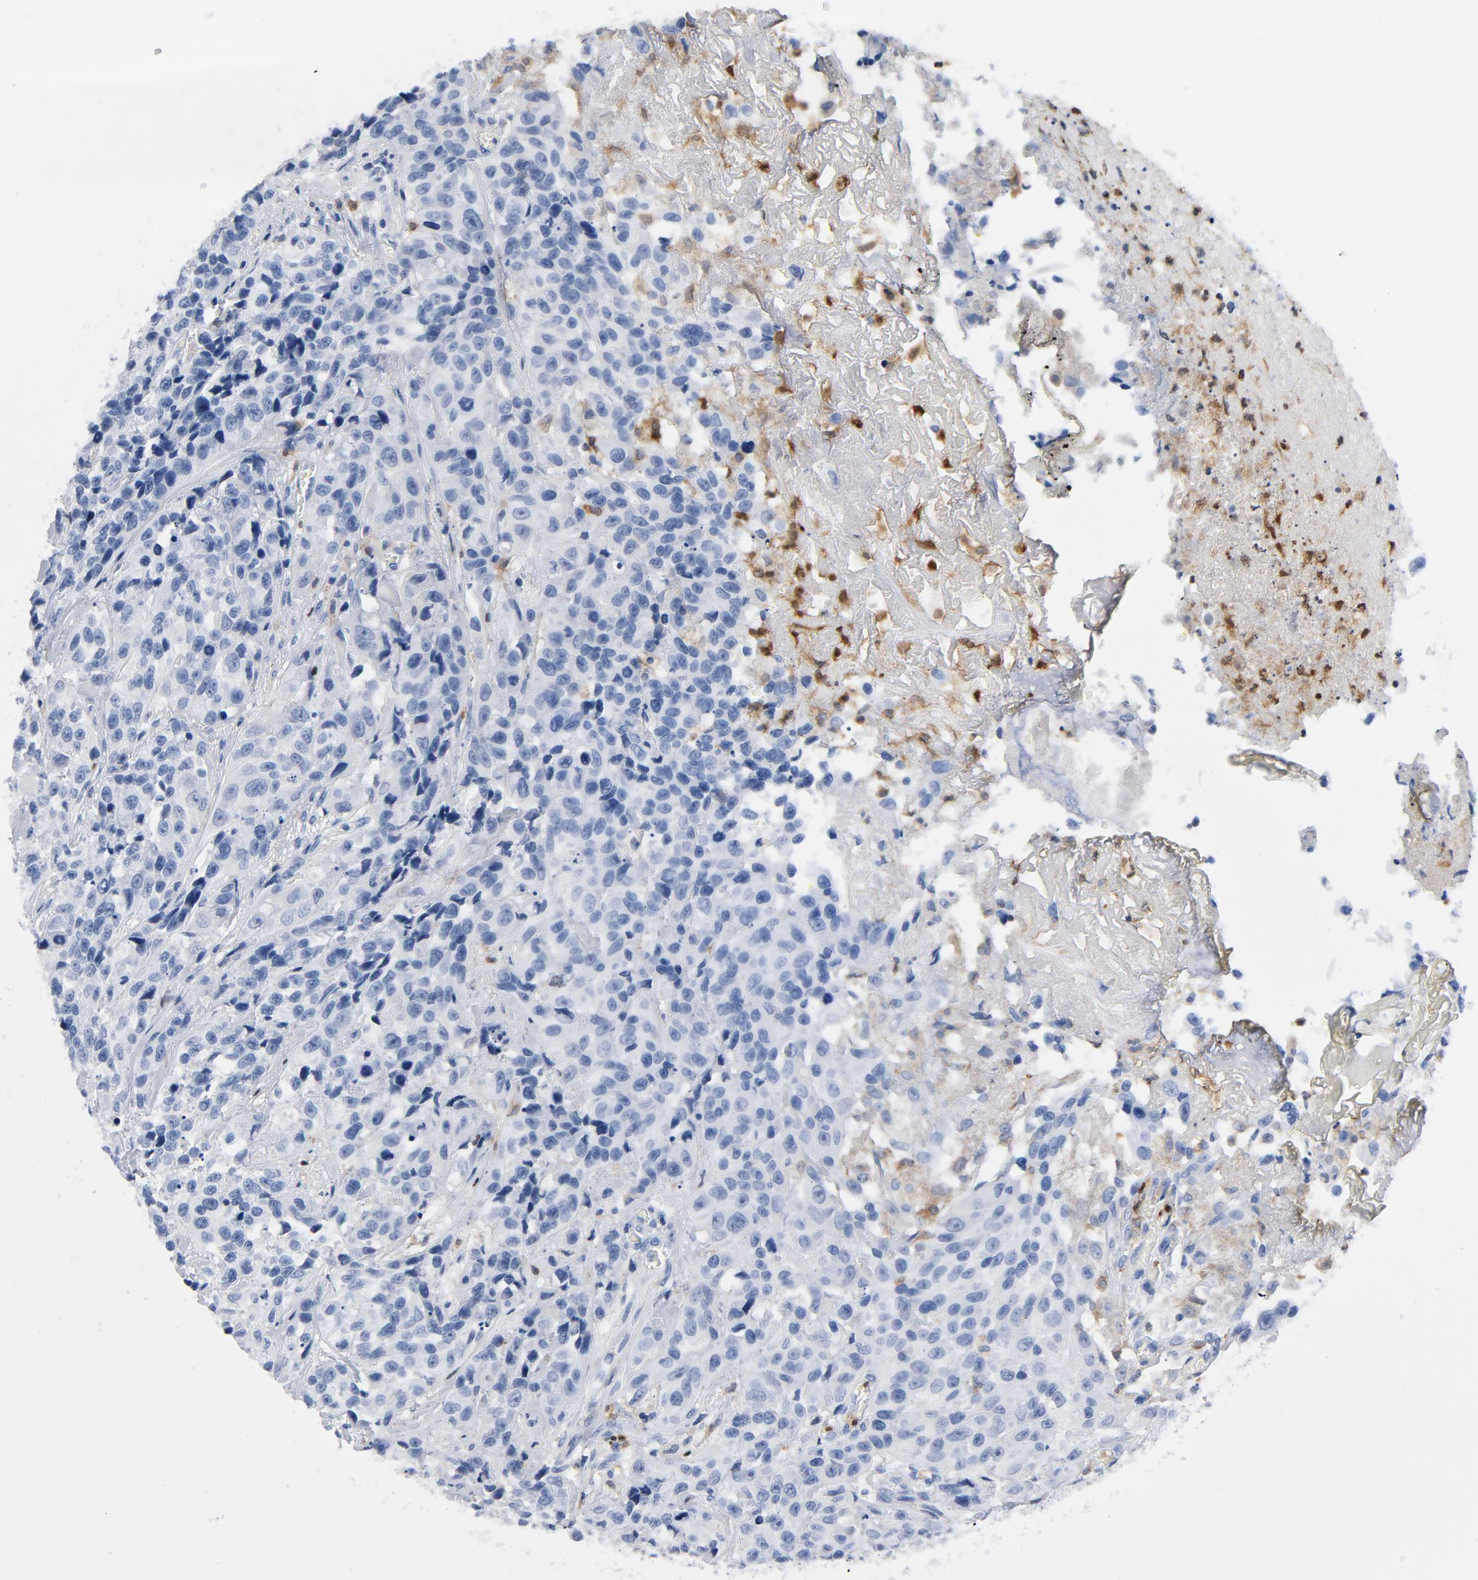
{"staining": {"intensity": "negative", "quantity": "none", "location": "none"}, "tissue": "urothelial cancer", "cell_type": "Tumor cells", "image_type": "cancer", "snomed": [{"axis": "morphology", "description": "Urothelial carcinoma, High grade"}, {"axis": "topography", "description": "Urinary bladder"}], "caption": "IHC of urothelial carcinoma (high-grade) demonstrates no staining in tumor cells.", "gene": "NCF1", "patient": {"sex": "female", "age": 81}}